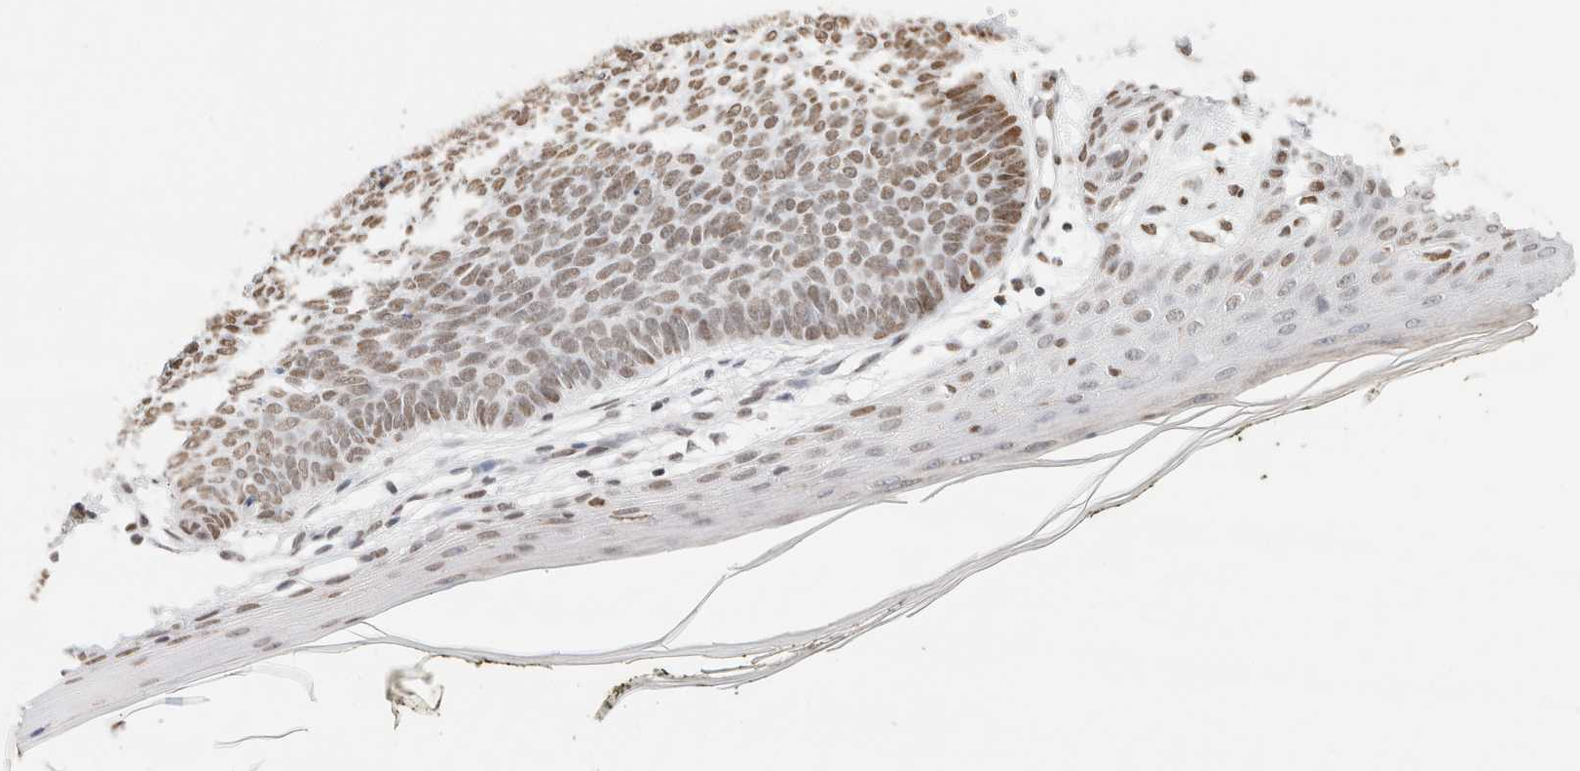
{"staining": {"intensity": "moderate", "quantity": ">75%", "location": "nuclear"}, "tissue": "skin cancer", "cell_type": "Tumor cells", "image_type": "cancer", "snomed": [{"axis": "morphology", "description": "Normal tissue, NOS"}, {"axis": "morphology", "description": "Basal cell carcinoma"}, {"axis": "topography", "description": "Skin"}], "caption": "Immunohistochemical staining of human skin cancer exhibits moderate nuclear protein staining in approximately >75% of tumor cells.", "gene": "SUPT3H", "patient": {"sex": "male", "age": 50}}